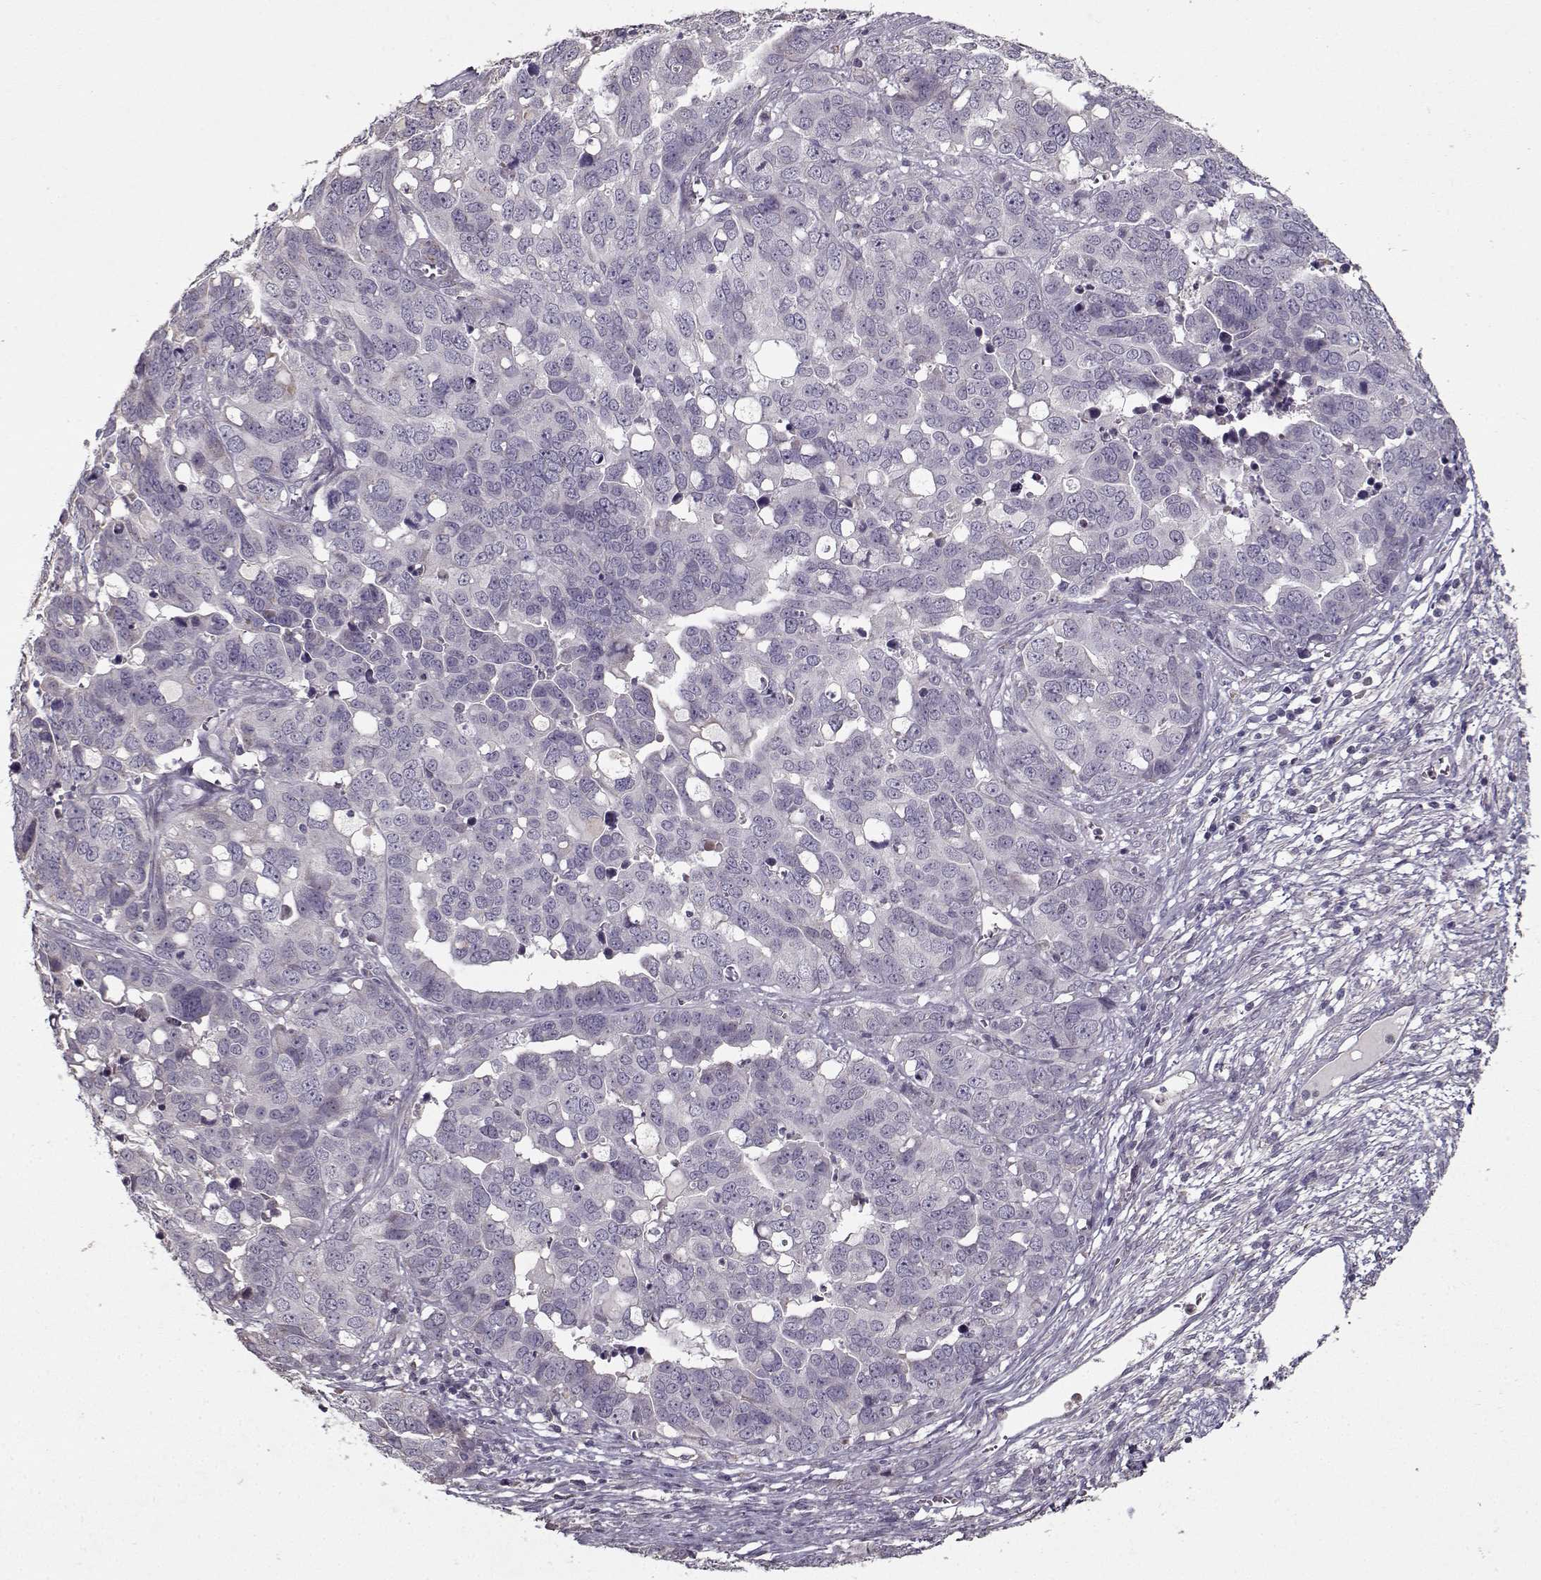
{"staining": {"intensity": "negative", "quantity": "none", "location": "none"}, "tissue": "ovarian cancer", "cell_type": "Tumor cells", "image_type": "cancer", "snomed": [{"axis": "morphology", "description": "Carcinoma, endometroid"}, {"axis": "topography", "description": "Ovary"}], "caption": "The immunohistochemistry histopathology image has no significant expression in tumor cells of endometroid carcinoma (ovarian) tissue. (DAB (3,3'-diaminobenzidine) immunohistochemistry visualized using brightfield microscopy, high magnification).", "gene": "LAMA2", "patient": {"sex": "female", "age": 78}}